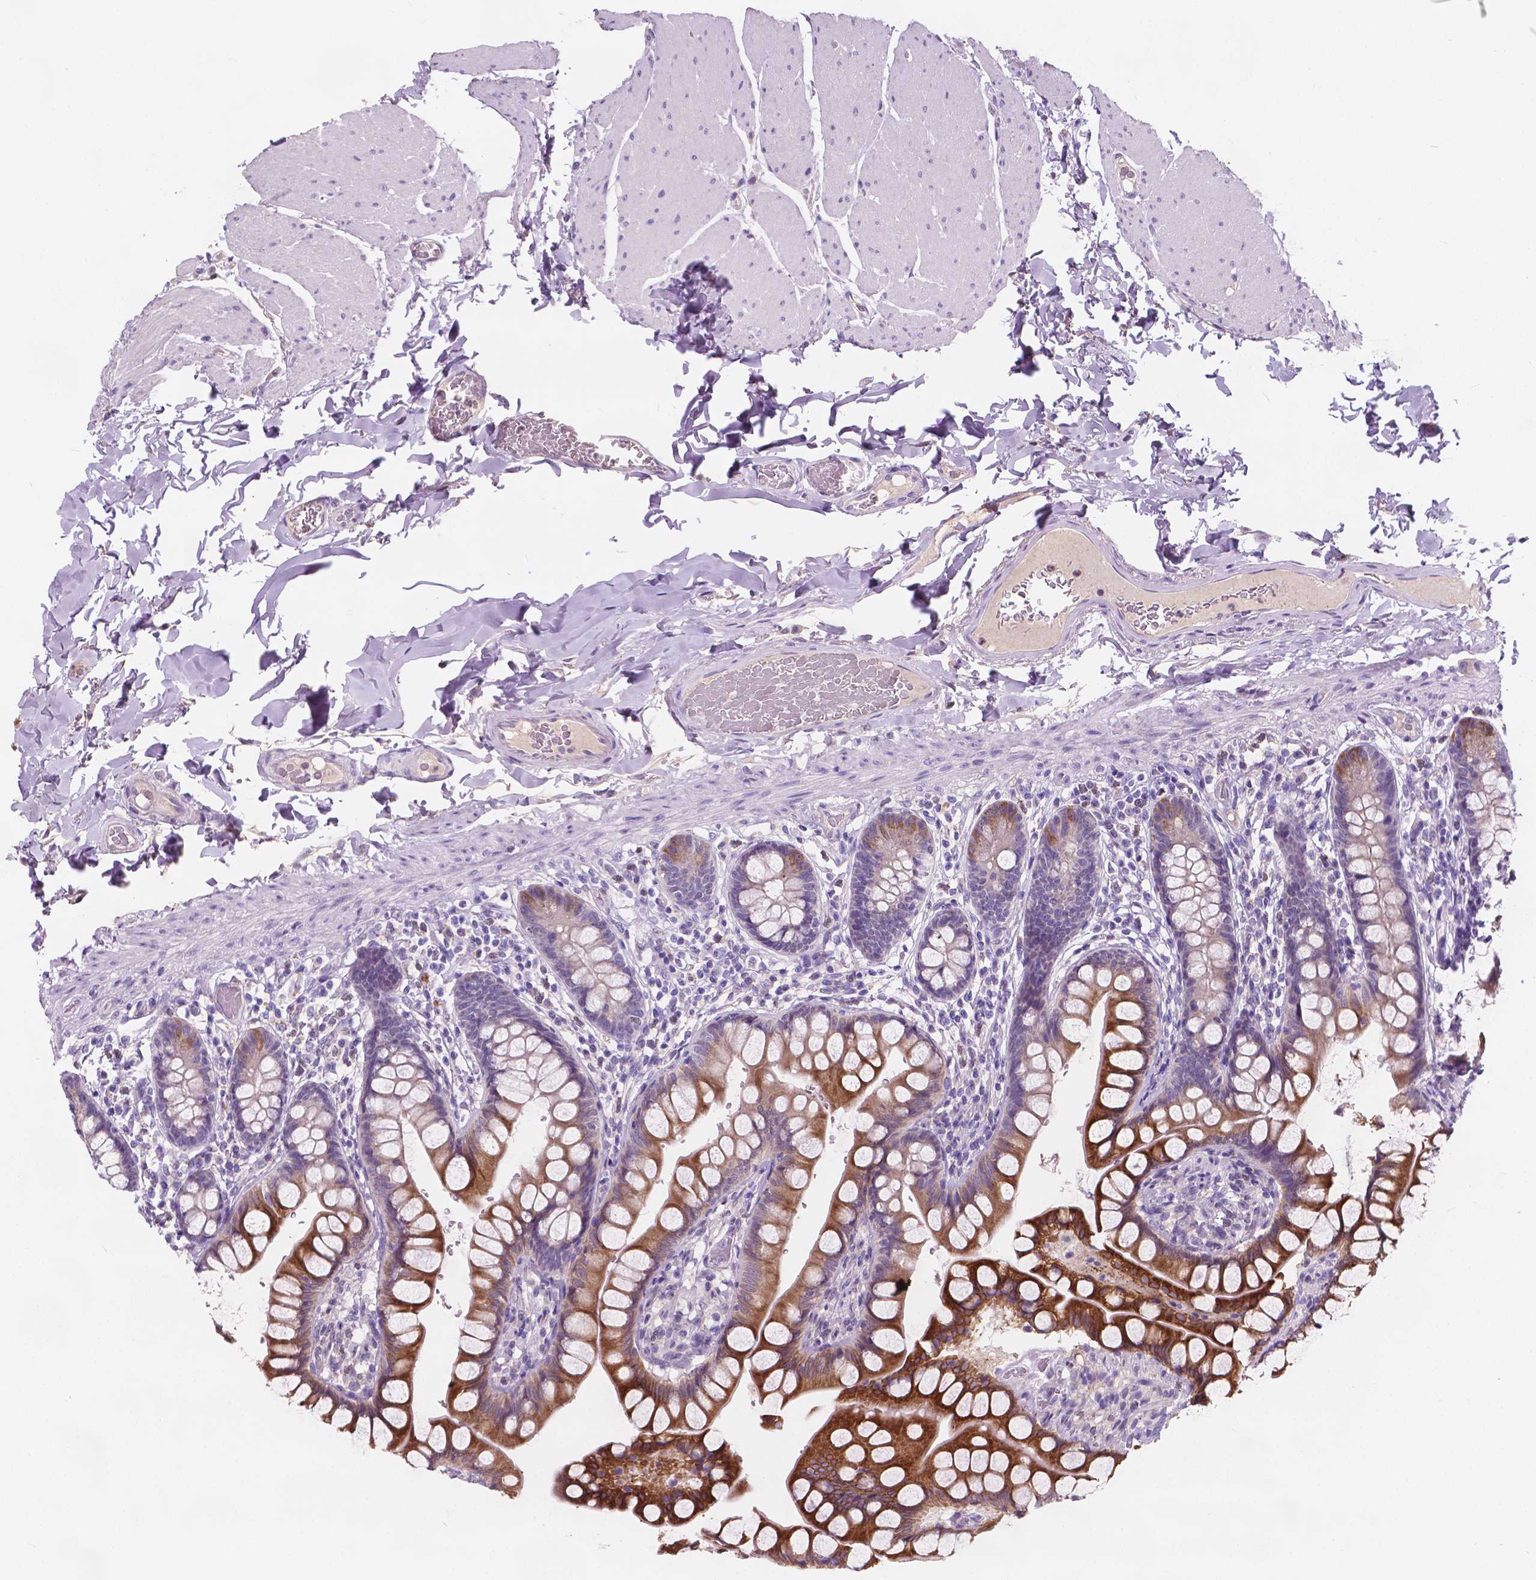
{"staining": {"intensity": "strong", "quantity": "25%-75%", "location": "cytoplasmic/membranous"}, "tissue": "small intestine", "cell_type": "Glandular cells", "image_type": "normal", "snomed": [{"axis": "morphology", "description": "Normal tissue, NOS"}, {"axis": "topography", "description": "Small intestine"}], "caption": "Unremarkable small intestine exhibits strong cytoplasmic/membranous expression in about 25%-75% of glandular cells.", "gene": "IREB2", "patient": {"sex": "male", "age": 70}}